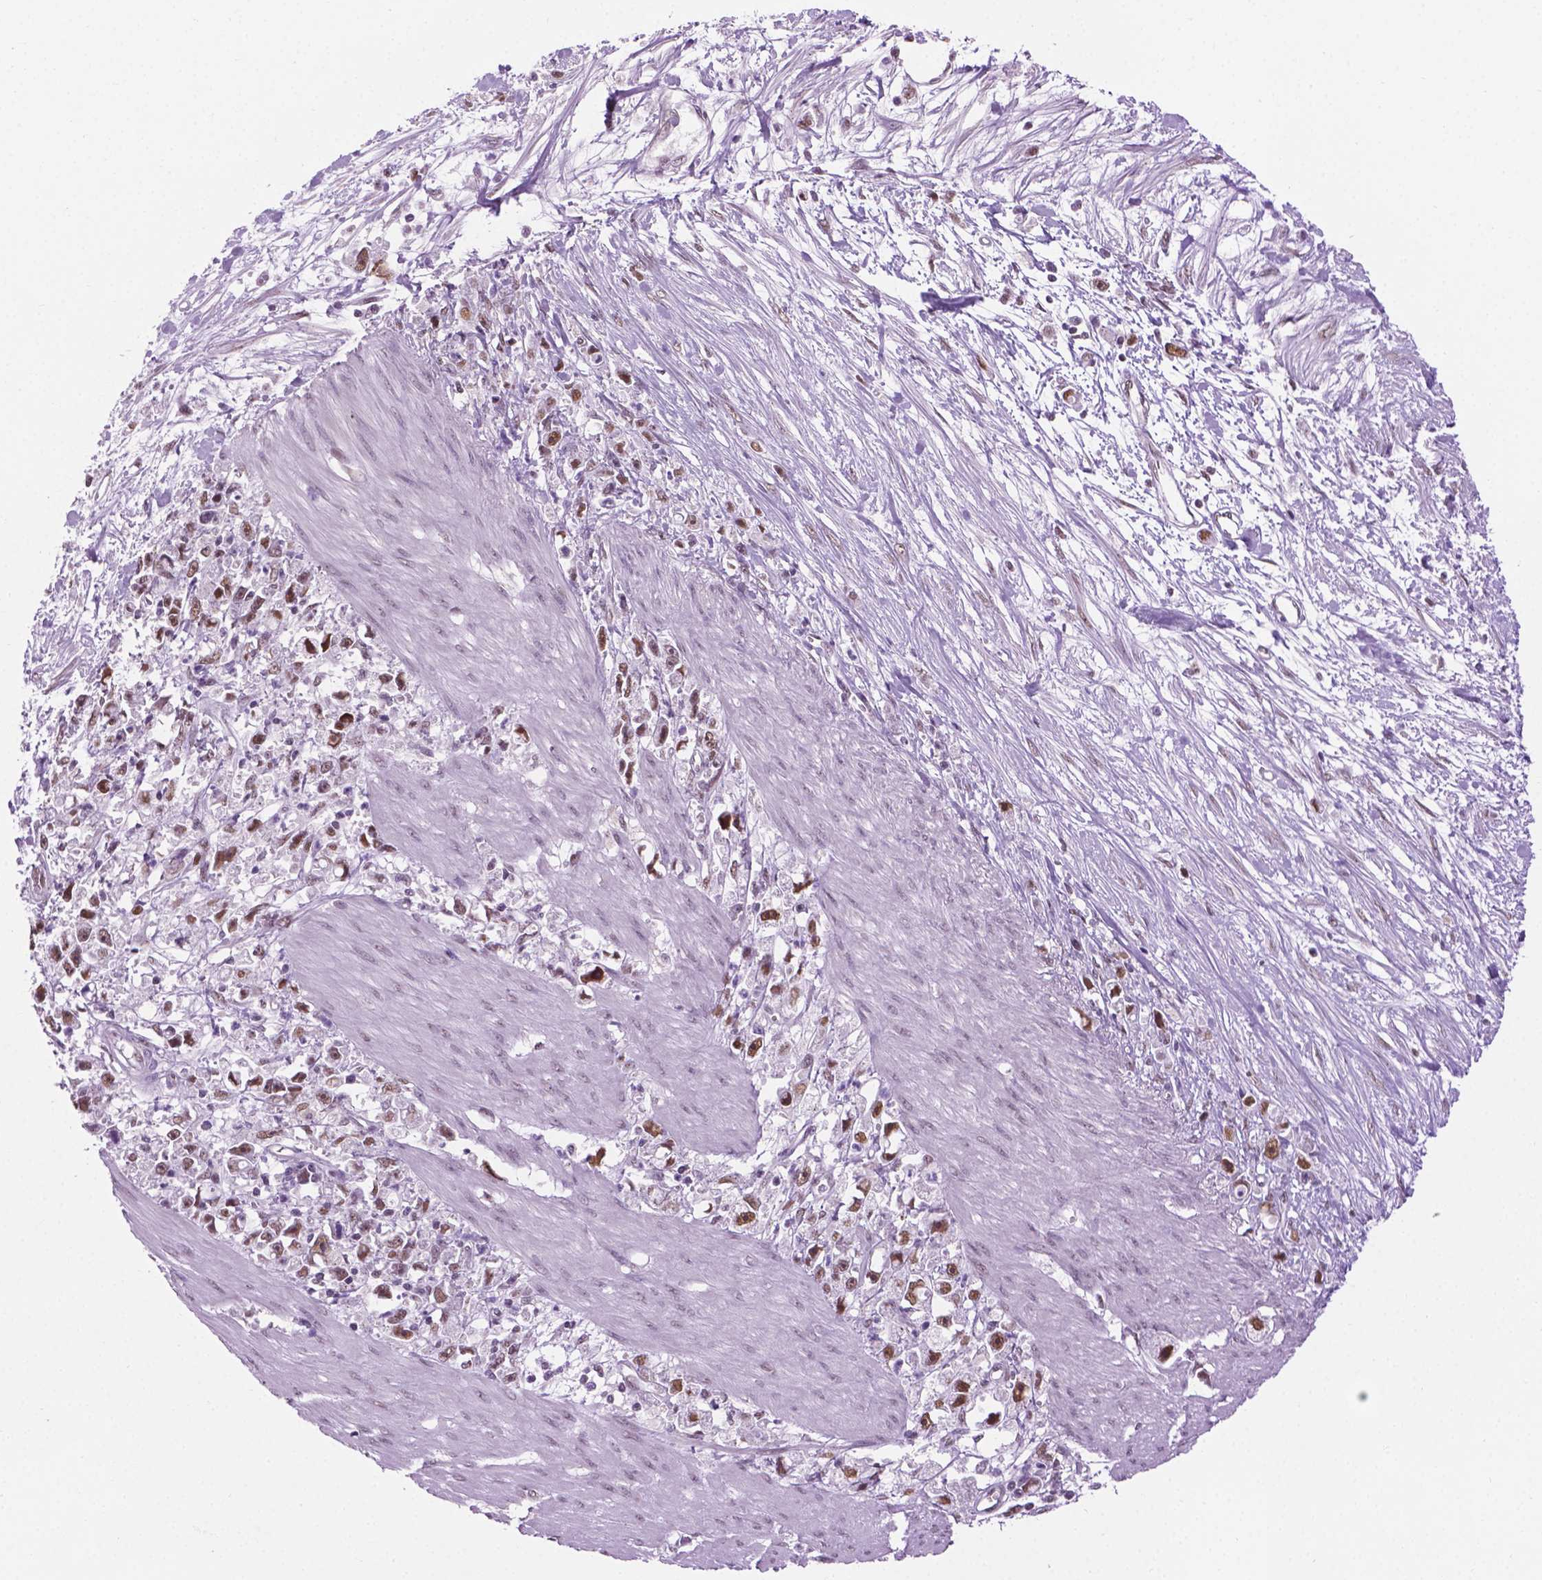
{"staining": {"intensity": "moderate", "quantity": ">75%", "location": "nuclear"}, "tissue": "stomach cancer", "cell_type": "Tumor cells", "image_type": "cancer", "snomed": [{"axis": "morphology", "description": "Adenocarcinoma, NOS"}, {"axis": "topography", "description": "Stomach"}], "caption": "The histopathology image demonstrates a brown stain indicating the presence of a protein in the nuclear of tumor cells in stomach adenocarcinoma.", "gene": "ABI2", "patient": {"sex": "female", "age": 59}}